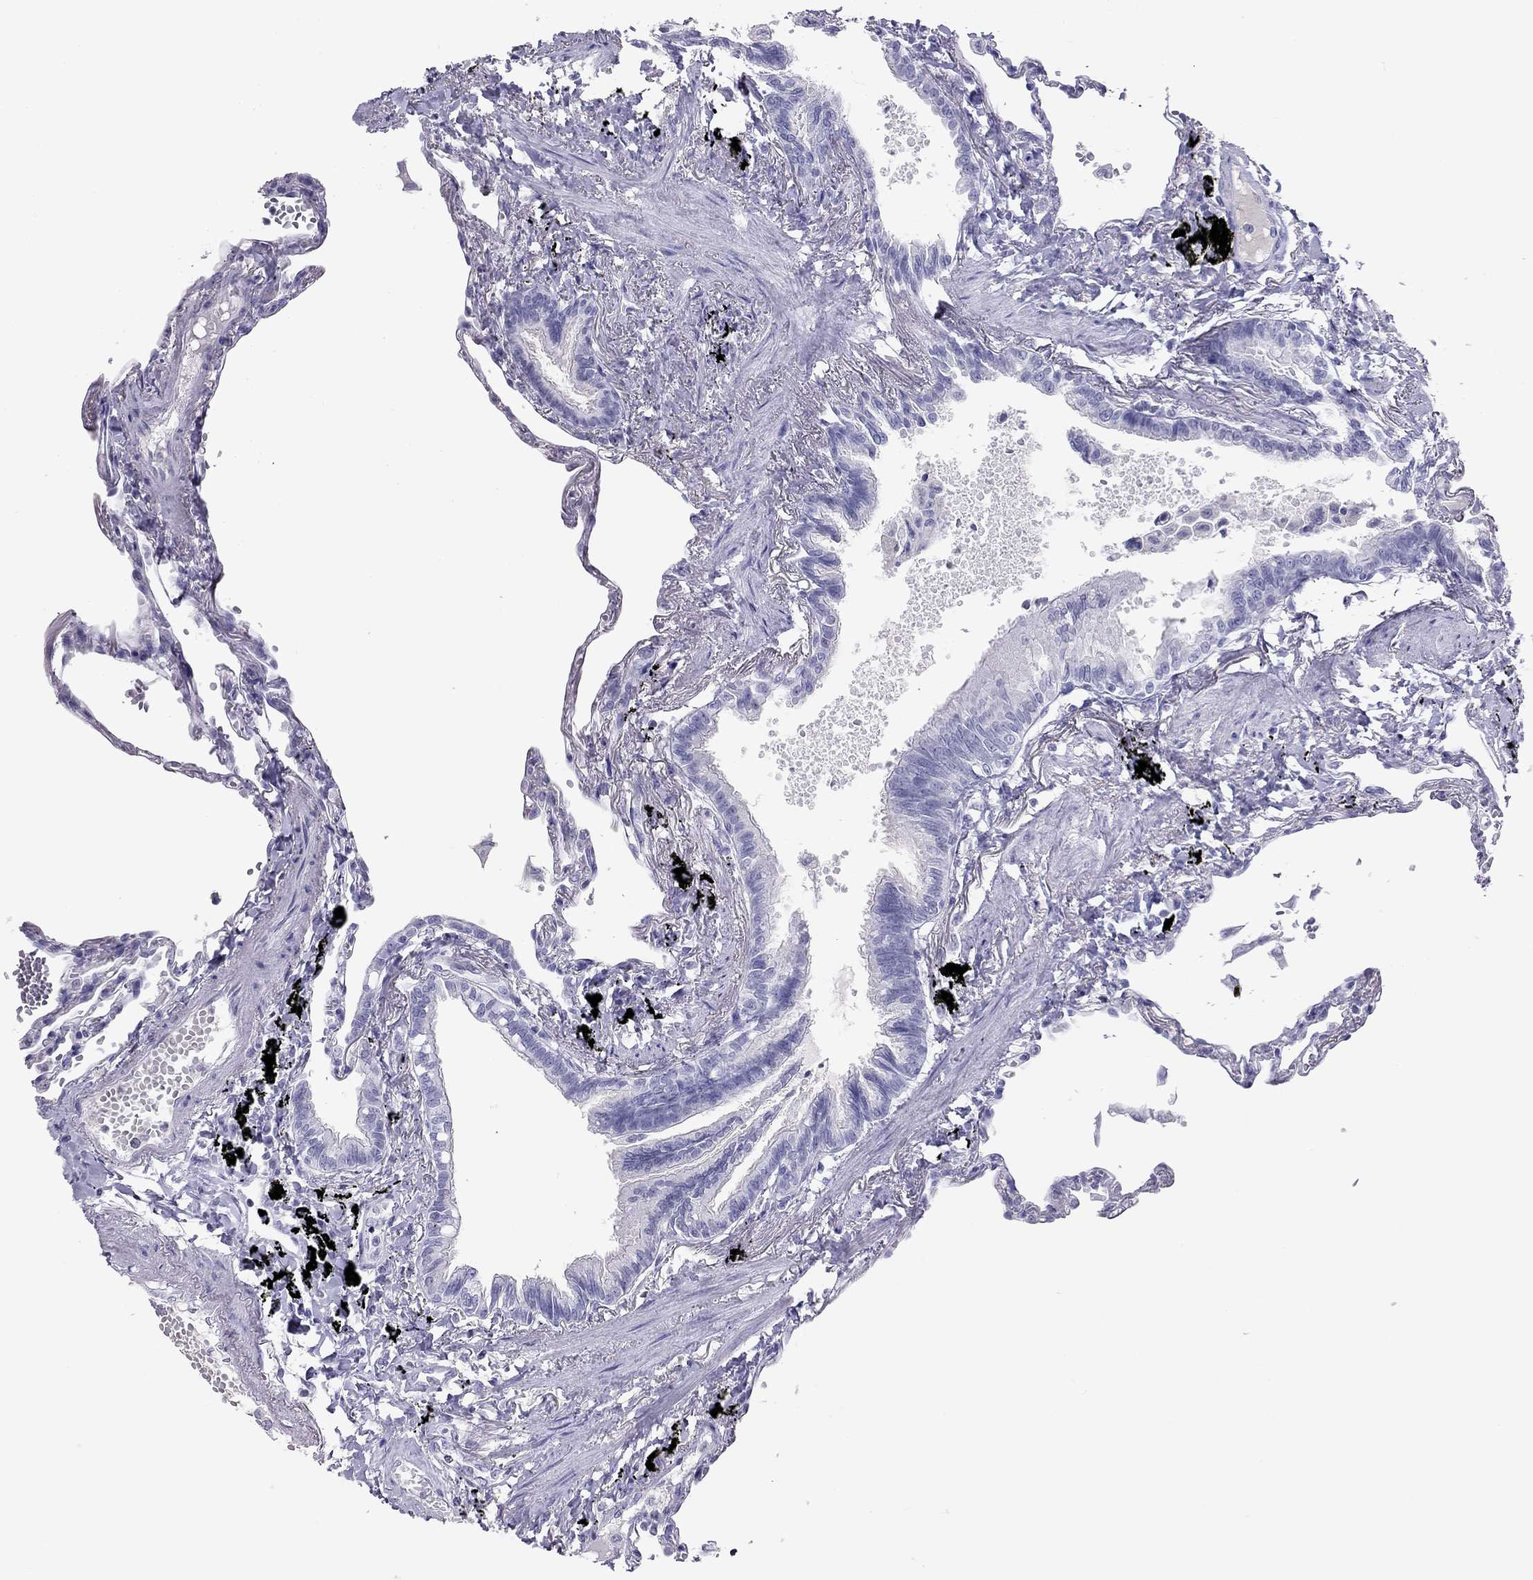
{"staining": {"intensity": "negative", "quantity": "none", "location": "none"}, "tissue": "lung", "cell_type": "Alveolar cells", "image_type": "normal", "snomed": [{"axis": "morphology", "description": "Normal tissue, NOS"}, {"axis": "topography", "description": "Lung"}], "caption": "IHC histopathology image of normal lung: lung stained with DAB (3,3'-diaminobenzidine) shows no significant protein positivity in alveolar cells. (Brightfield microscopy of DAB immunohistochemistry at high magnification).", "gene": "KLRG1", "patient": {"sex": "male", "age": 78}}